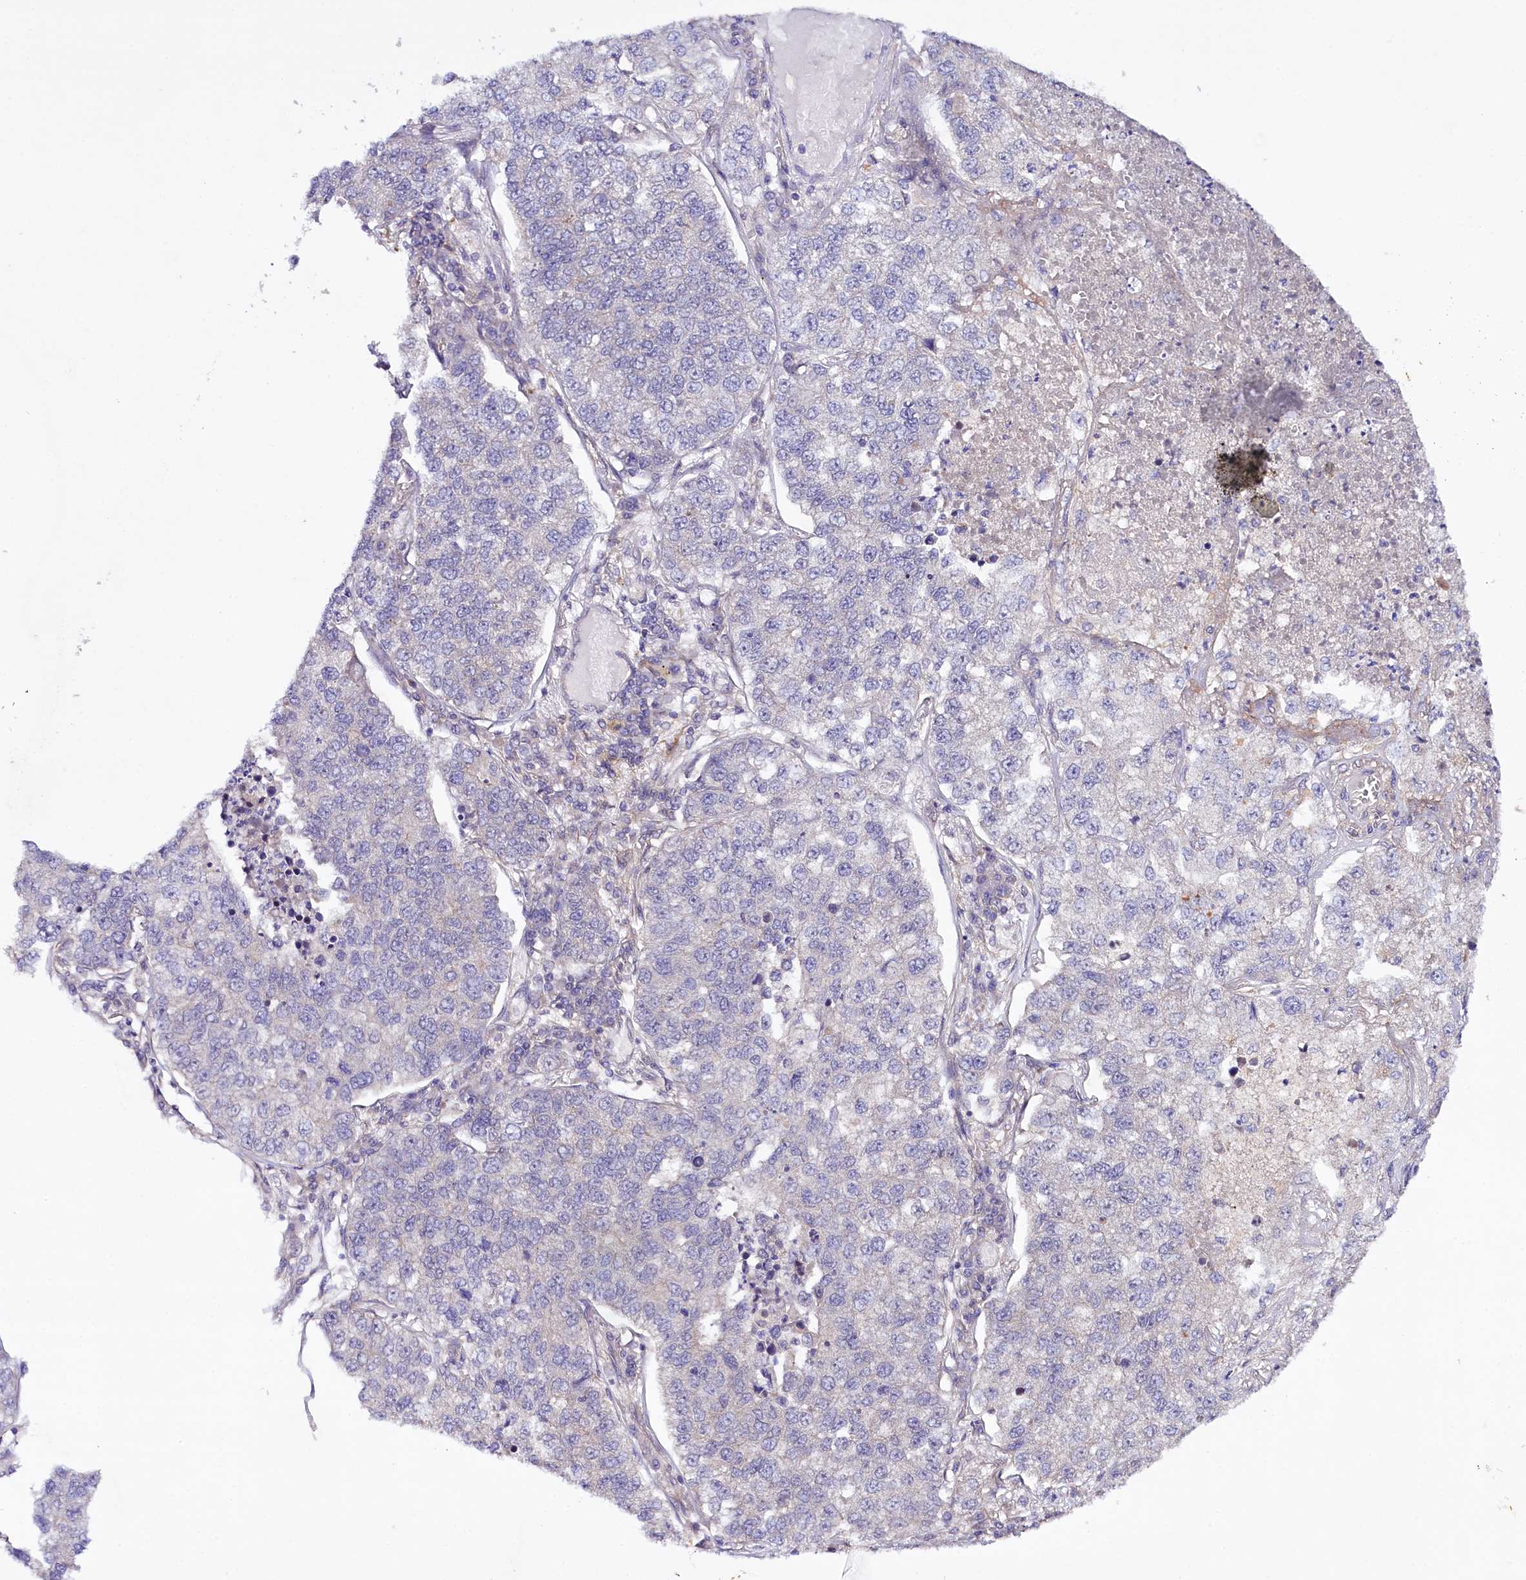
{"staining": {"intensity": "negative", "quantity": "none", "location": "none"}, "tissue": "lung cancer", "cell_type": "Tumor cells", "image_type": "cancer", "snomed": [{"axis": "morphology", "description": "Adenocarcinoma, NOS"}, {"axis": "topography", "description": "Lung"}], "caption": "An immunohistochemistry (IHC) image of adenocarcinoma (lung) is shown. There is no staining in tumor cells of adenocarcinoma (lung). (Immunohistochemistry (ihc), brightfield microscopy, high magnification).", "gene": "PHLDB1", "patient": {"sex": "male", "age": 49}}